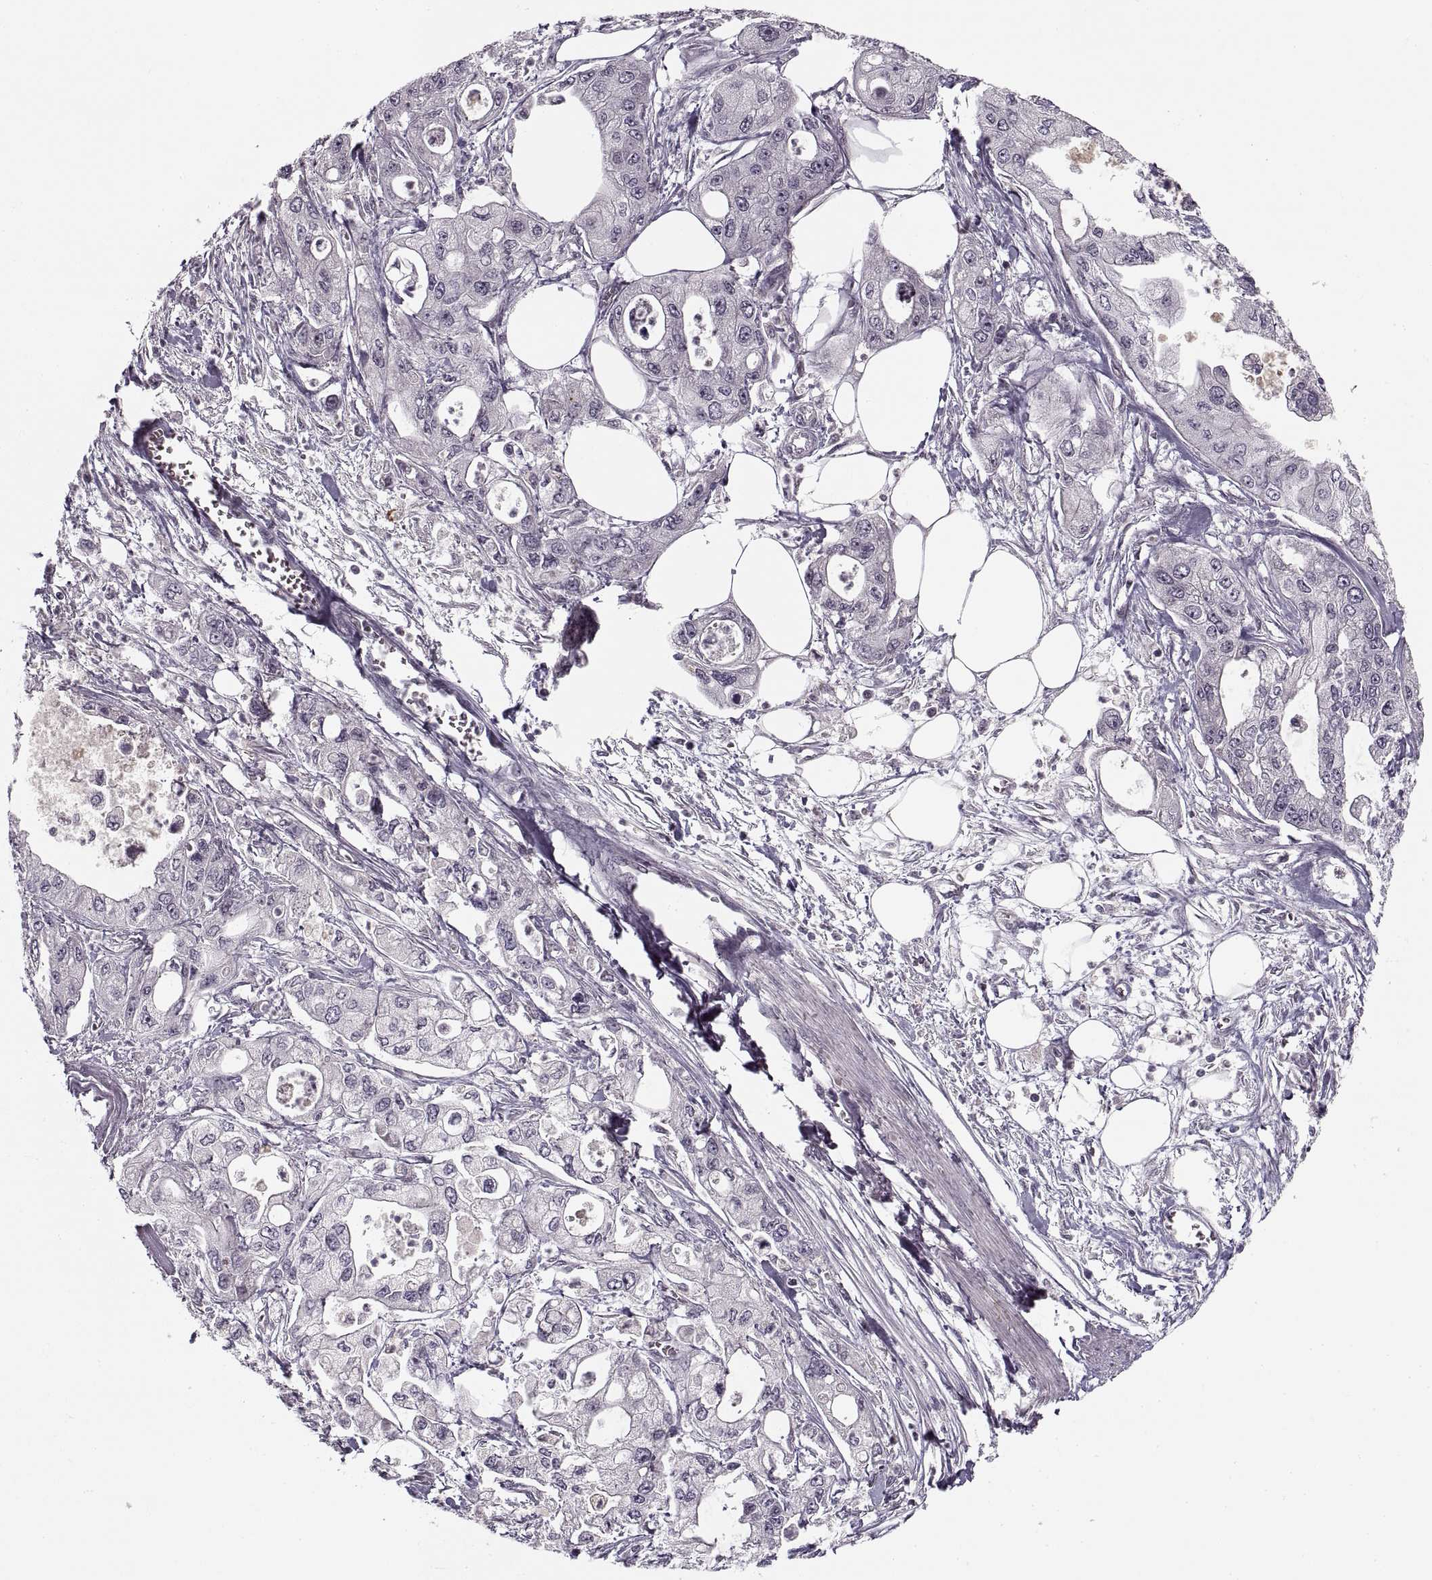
{"staining": {"intensity": "negative", "quantity": "none", "location": "none"}, "tissue": "pancreatic cancer", "cell_type": "Tumor cells", "image_type": "cancer", "snomed": [{"axis": "morphology", "description": "Adenocarcinoma, NOS"}, {"axis": "topography", "description": "Pancreas"}], "caption": "Pancreatic adenocarcinoma was stained to show a protein in brown. There is no significant staining in tumor cells.", "gene": "ASIC3", "patient": {"sex": "male", "age": 70}}